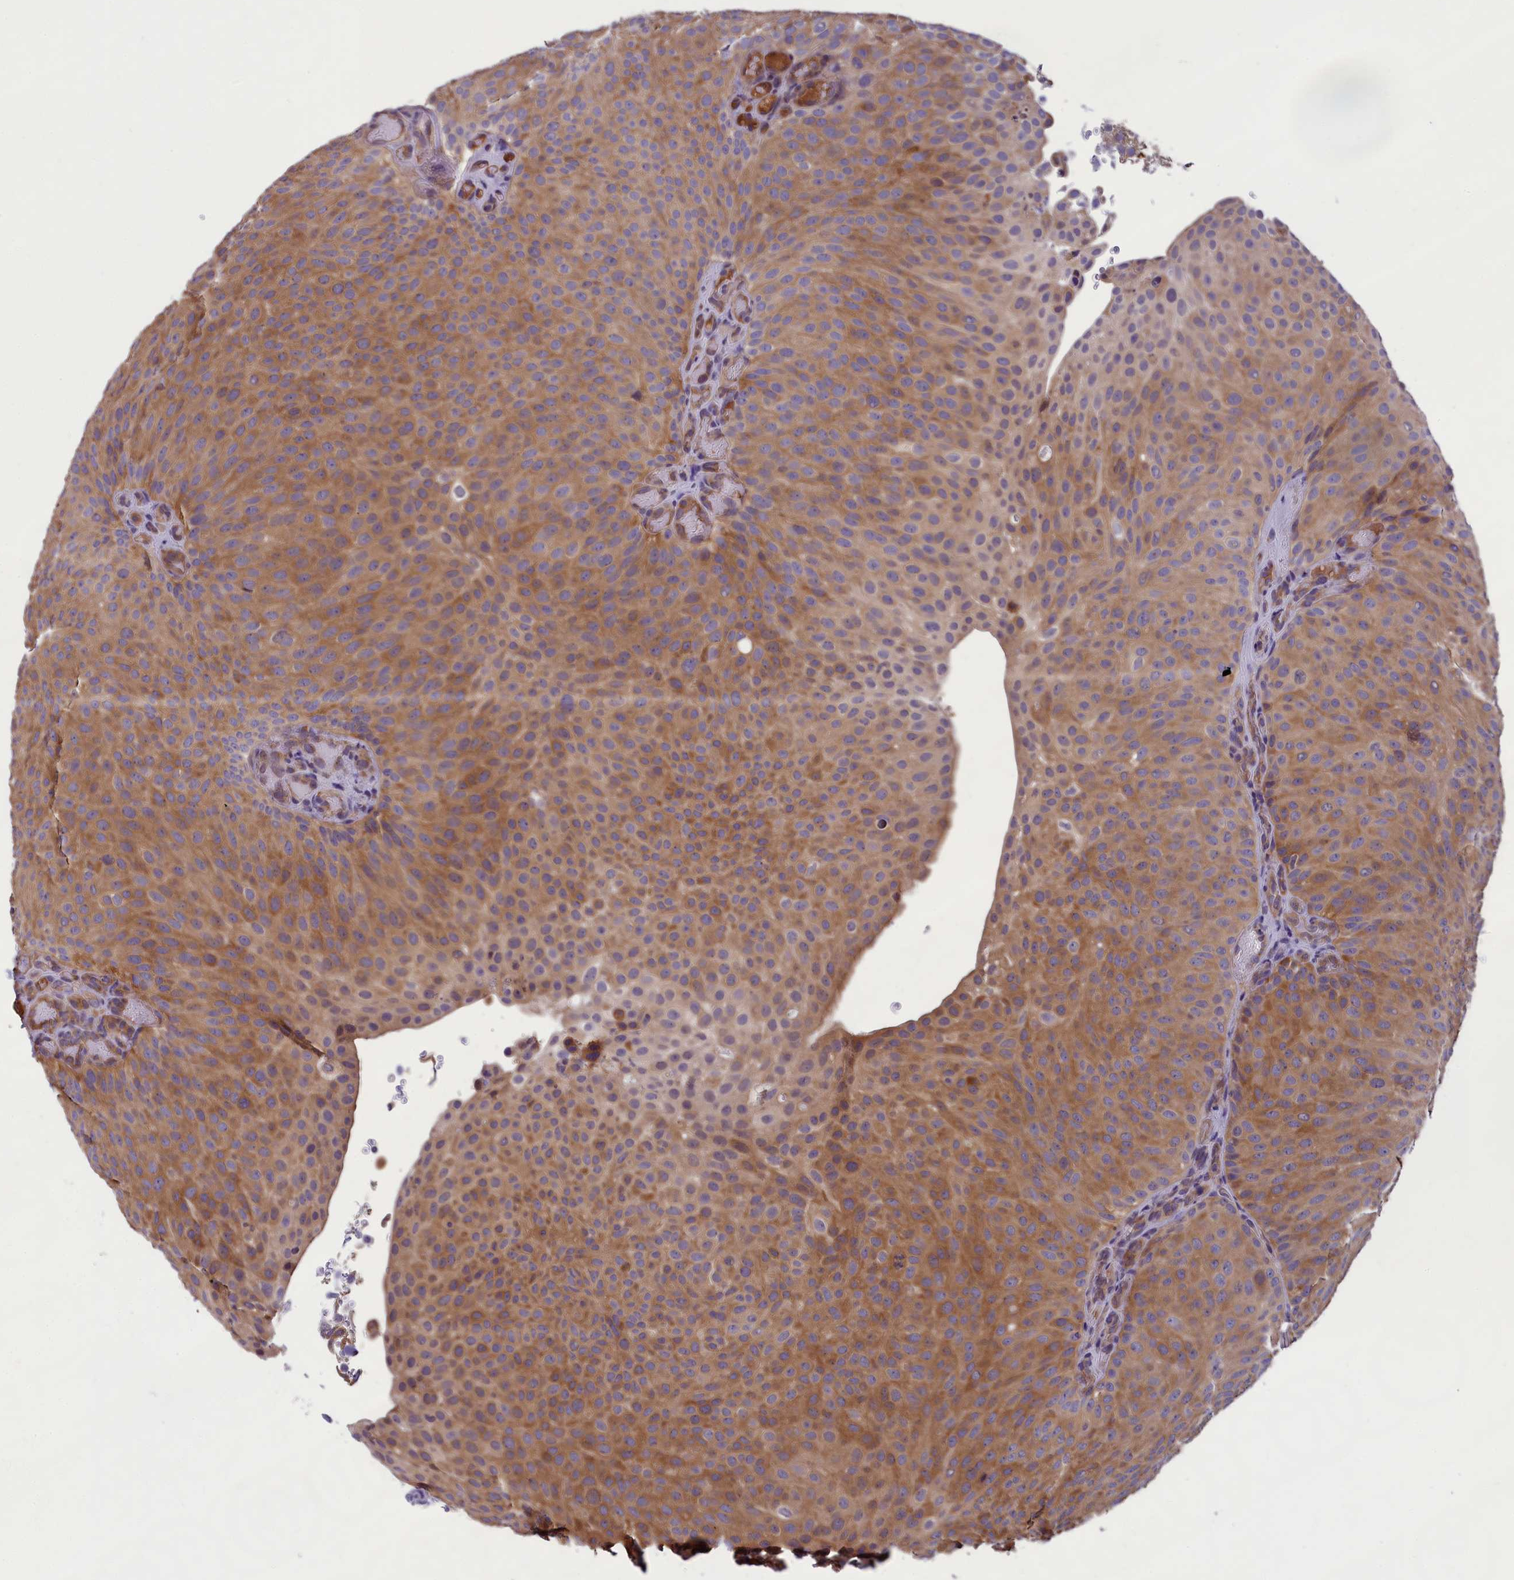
{"staining": {"intensity": "moderate", "quantity": ">75%", "location": "cytoplasmic/membranous"}, "tissue": "urothelial cancer", "cell_type": "Tumor cells", "image_type": "cancer", "snomed": [{"axis": "morphology", "description": "Urothelial carcinoma, Low grade"}, {"axis": "topography", "description": "Urinary bladder"}], "caption": "Tumor cells exhibit medium levels of moderate cytoplasmic/membranous expression in about >75% of cells in urothelial cancer. Nuclei are stained in blue.", "gene": "ABCC8", "patient": {"sex": "male", "age": 78}}